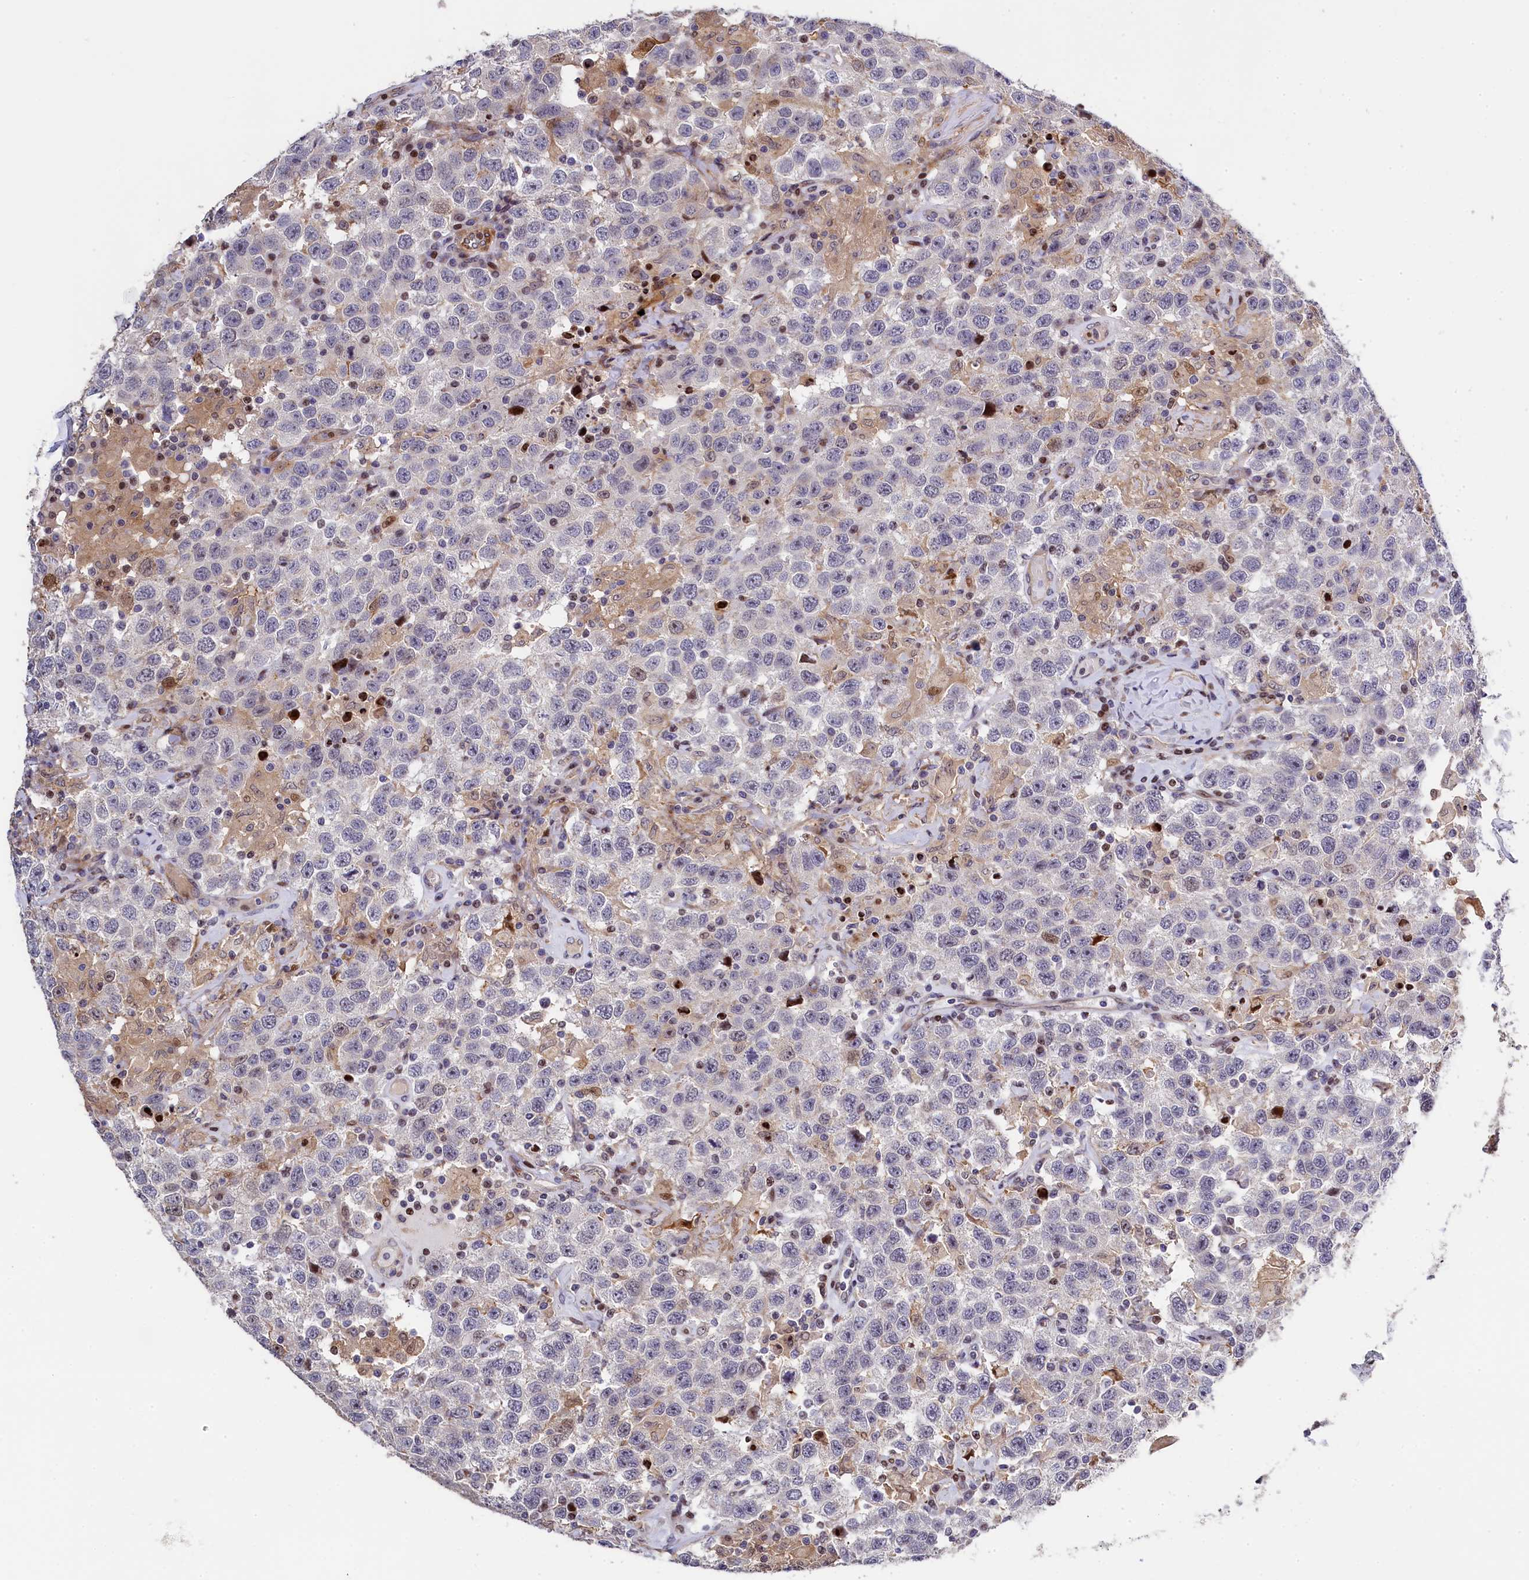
{"staining": {"intensity": "negative", "quantity": "none", "location": "none"}, "tissue": "testis cancer", "cell_type": "Tumor cells", "image_type": "cancer", "snomed": [{"axis": "morphology", "description": "Seminoma, NOS"}, {"axis": "topography", "description": "Testis"}], "caption": "DAB (3,3'-diaminobenzidine) immunohistochemical staining of testis cancer displays no significant staining in tumor cells.", "gene": "TGDS", "patient": {"sex": "male", "age": 41}}